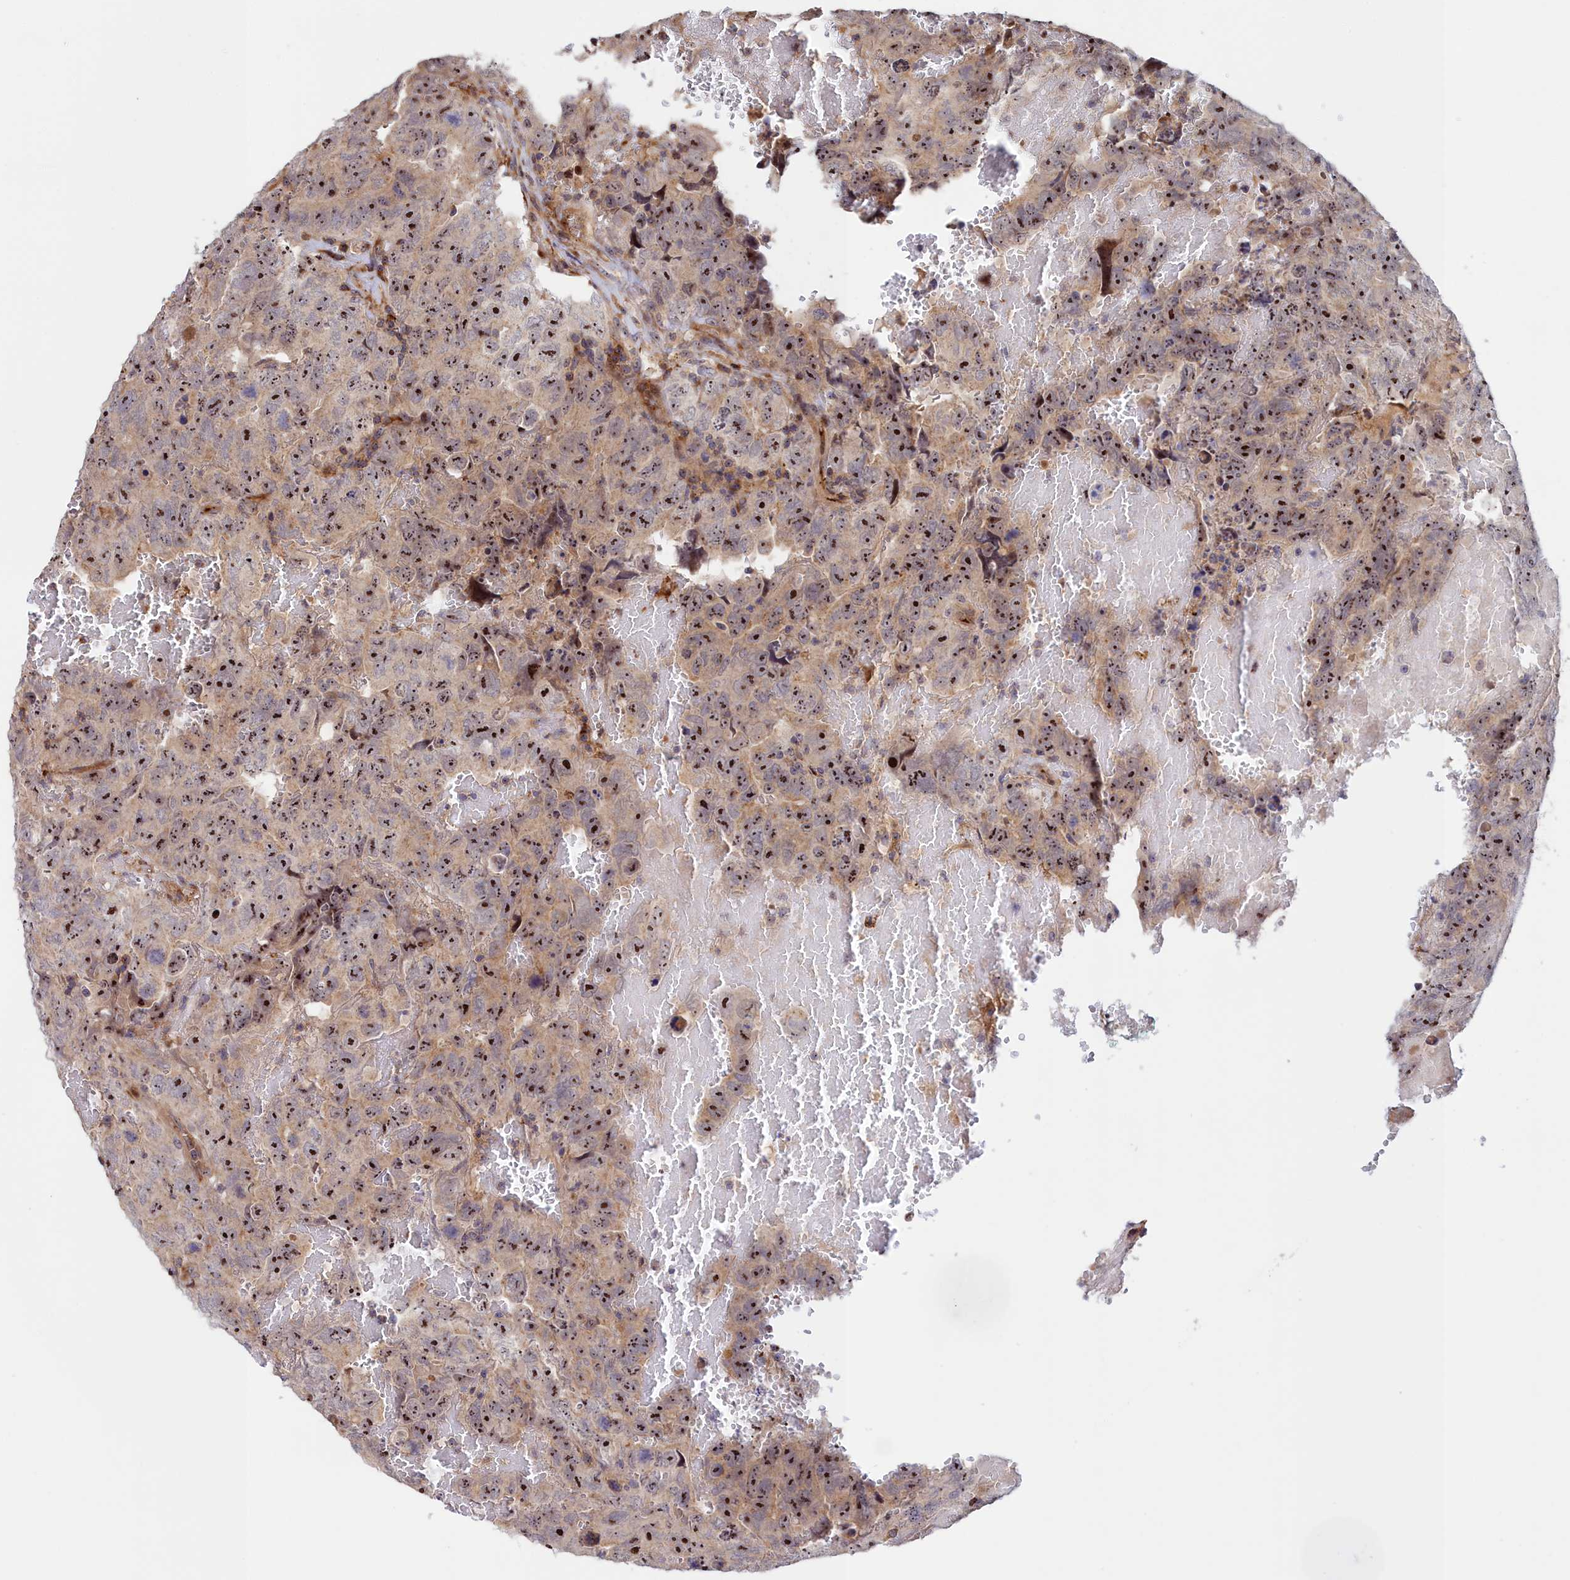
{"staining": {"intensity": "strong", "quantity": ">75%", "location": "nuclear"}, "tissue": "testis cancer", "cell_type": "Tumor cells", "image_type": "cancer", "snomed": [{"axis": "morphology", "description": "Carcinoma, Embryonal, NOS"}, {"axis": "topography", "description": "Testis"}], "caption": "The image demonstrates staining of embryonal carcinoma (testis), revealing strong nuclear protein positivity (brown color) within tumor cells.", "gene": "NEURL4", "patient": {"sex": "male", "age": 45}}